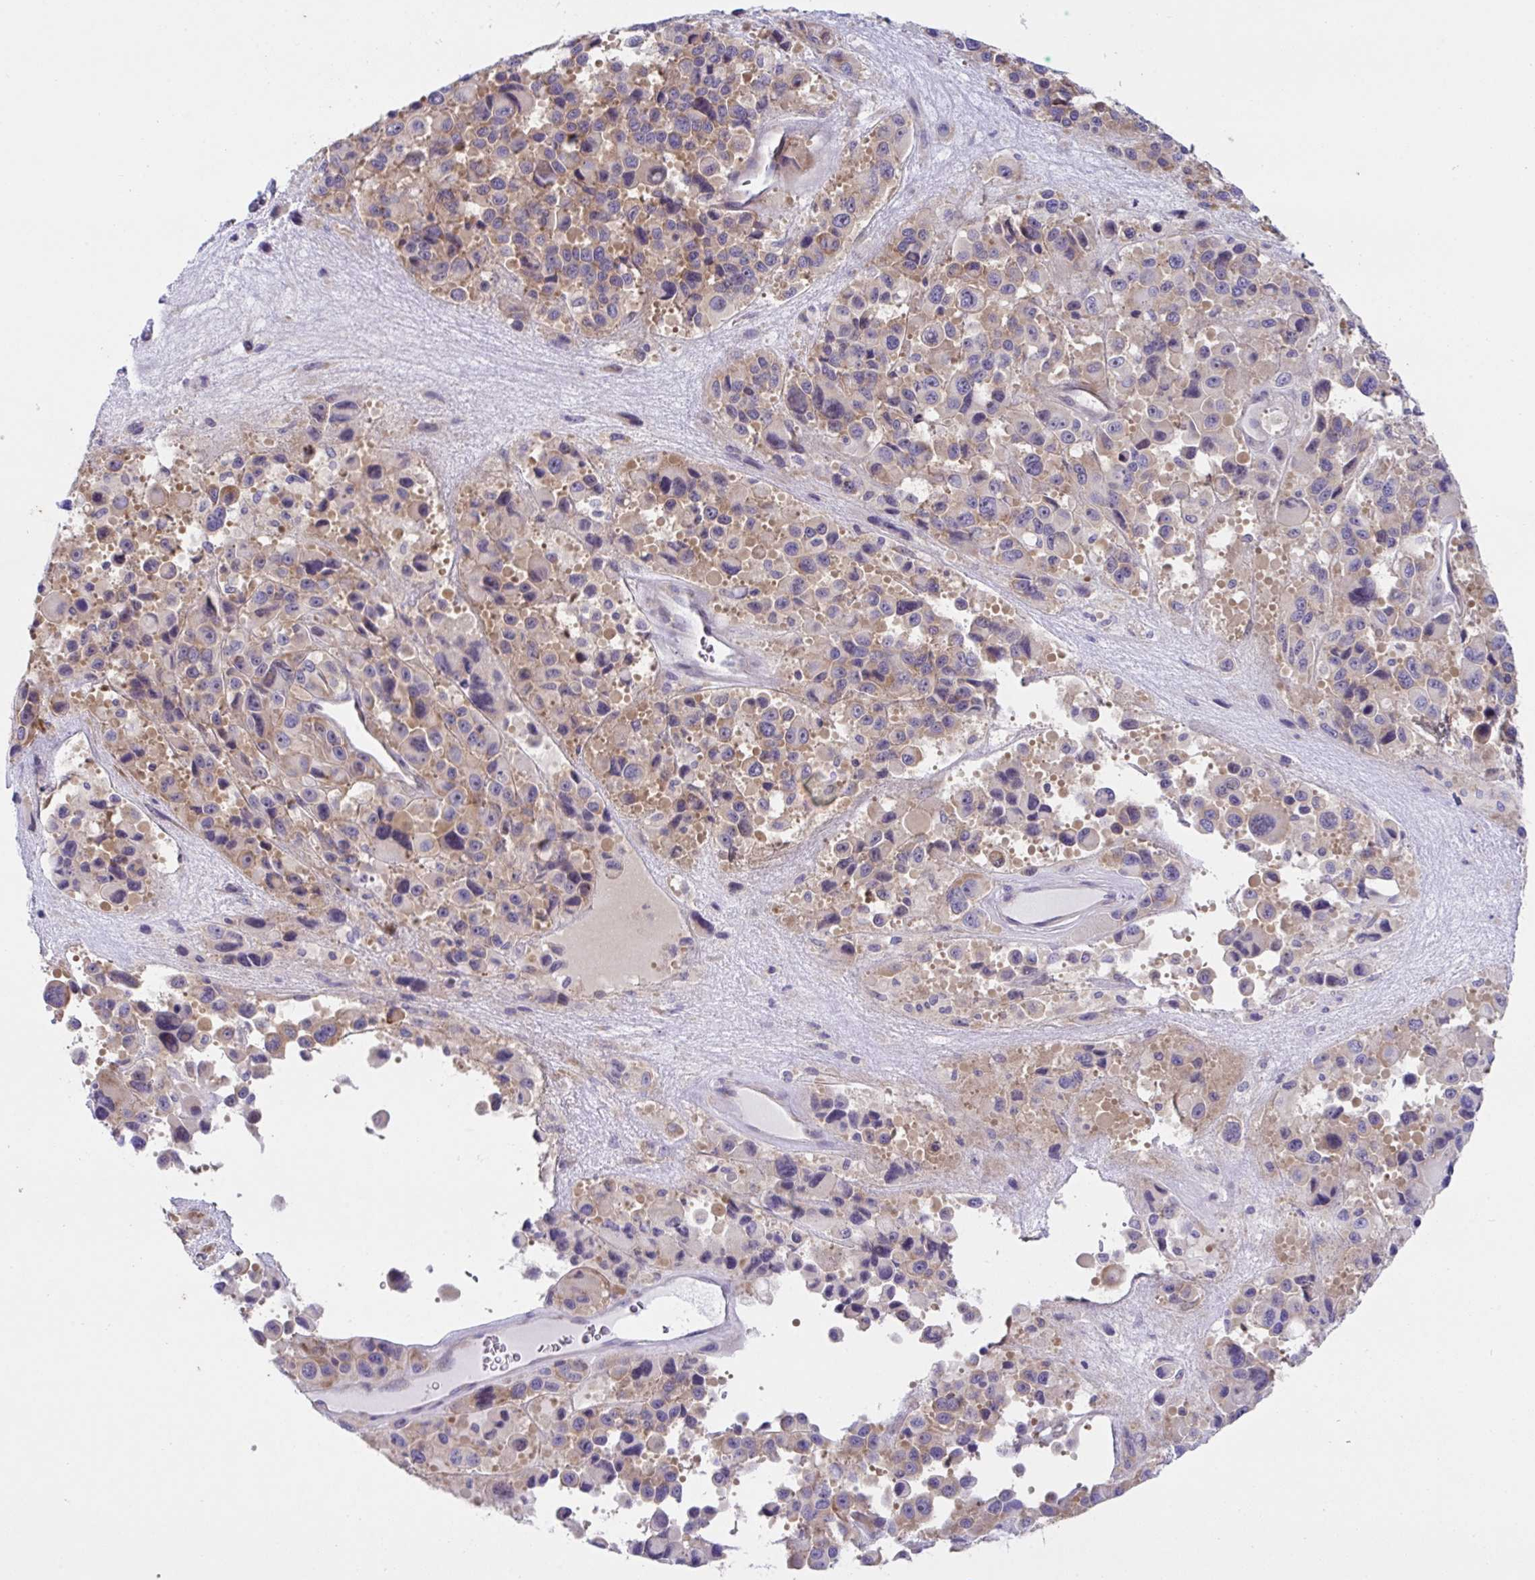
{"staining": {"intensity": "weak", "quantity": "25%-75%", "location": "cytoplasmic/membranous"}, "tissue": "melanoma", "cell_type": "Tumor cells", "image_type": "cancer", "snomed": [{"axis": "morphology", "description": "Malignant melanoma, Metastatic site"}, {"axis": "topography", "description": "Lymph node"}], "caption": "Tumor cells show weak cytoplasmic/membranous expression in about 25%-75% of cells in malignant melanoma (metastatic site).", "gene": "FAU", "patient": {"sex": "female", "age": 65}}